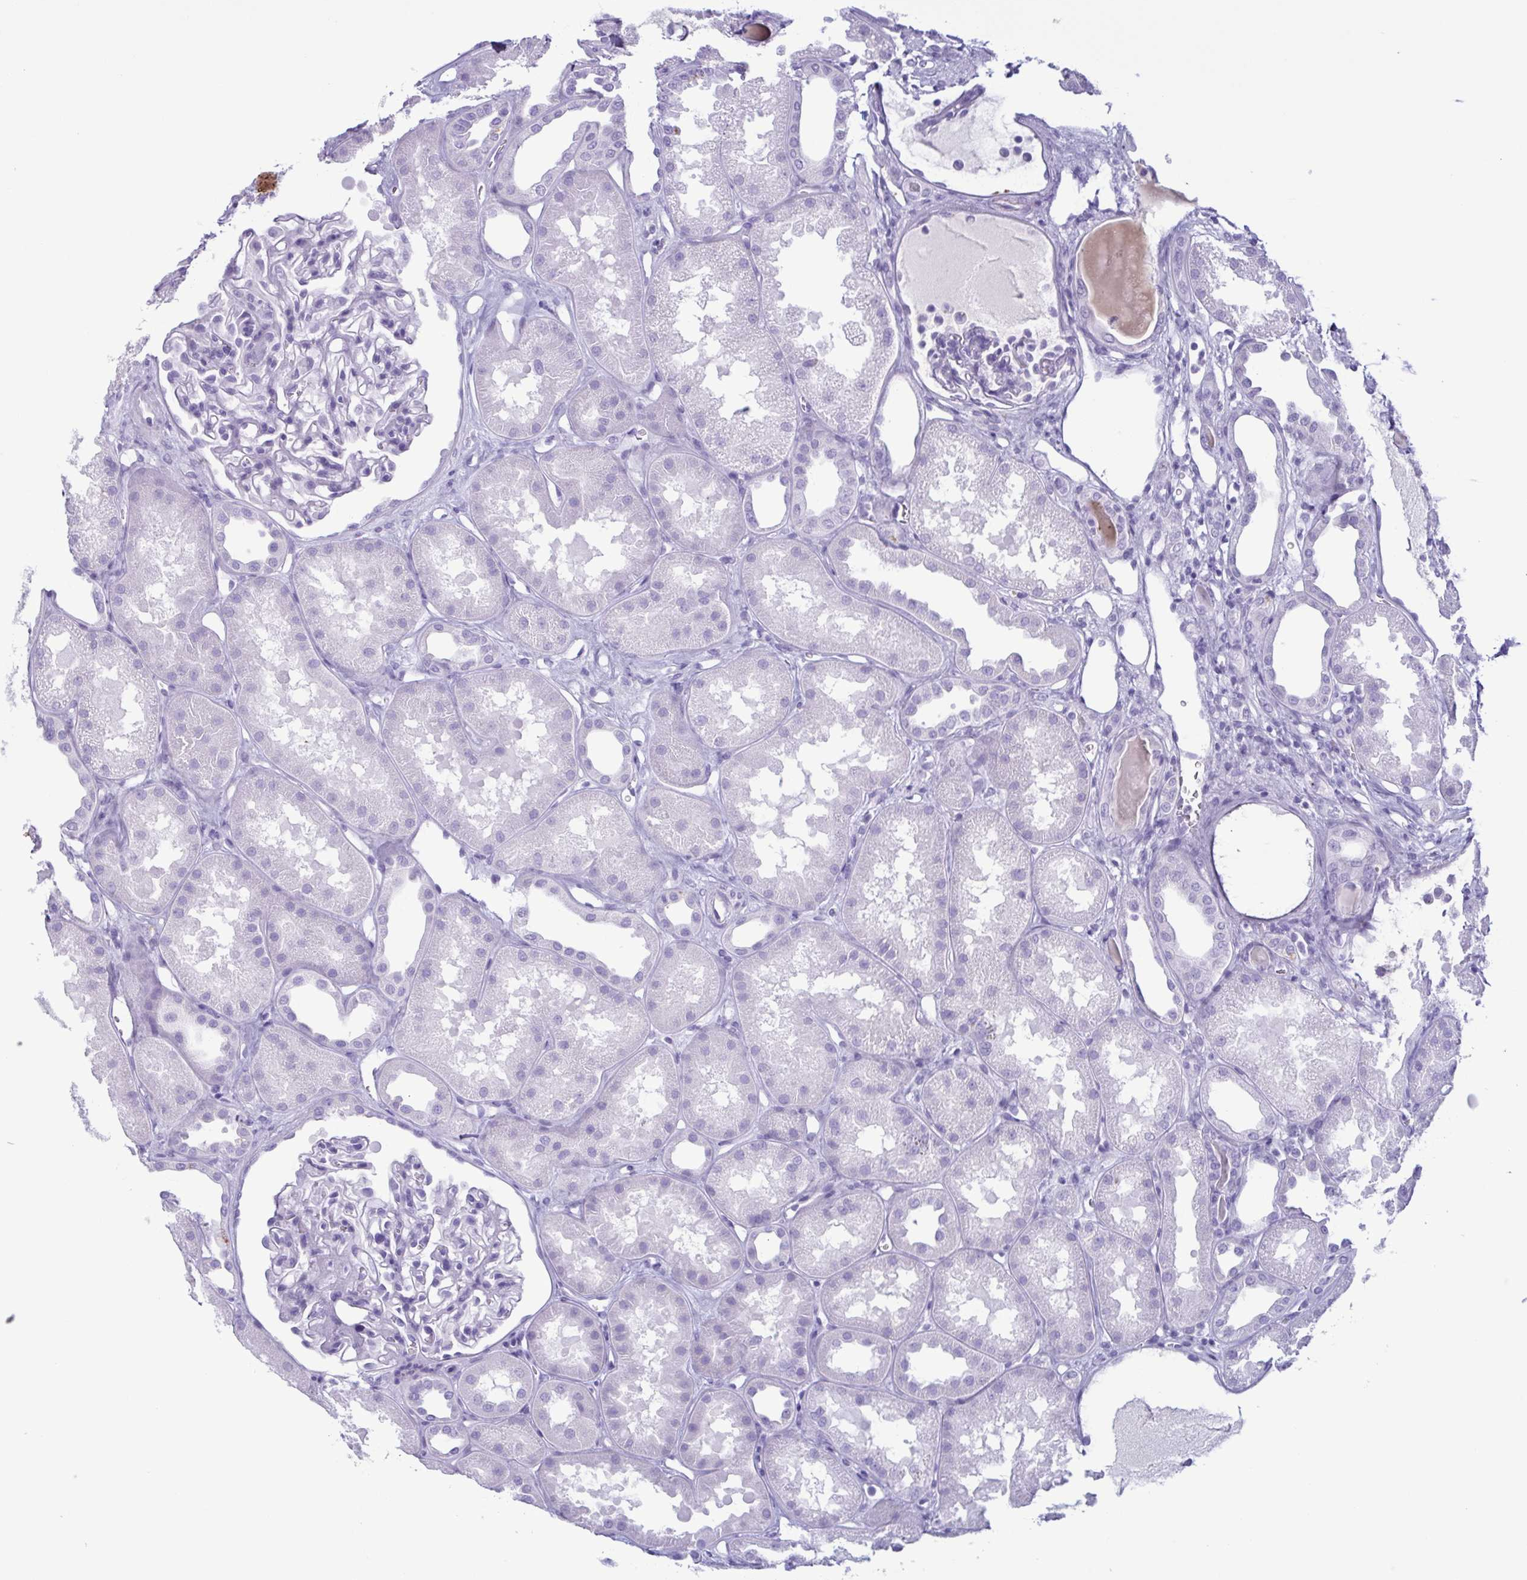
{"staining": {"intensity": "negative", "quantity": "none", "location": "none"}, "tissue": "kidney", "cell_type": "Cells in glomeruli", "image_type": "normal", "snomed": [{"axis": "morphology", "description": "Normal tissue, NOS"}, {"axis": "topography", "description": "Kidney"}], "caption": "IHC image of unremarkable kidney: kidney stained with DAB (3,3'-diaminobenzidine) reveals no significant protein positivity in cells in glomeruli. (DAB immunohistochemistry with hematoxylin counter stain).", "gene": "LTF", "patient": {"sex": "male", "age": 61}}